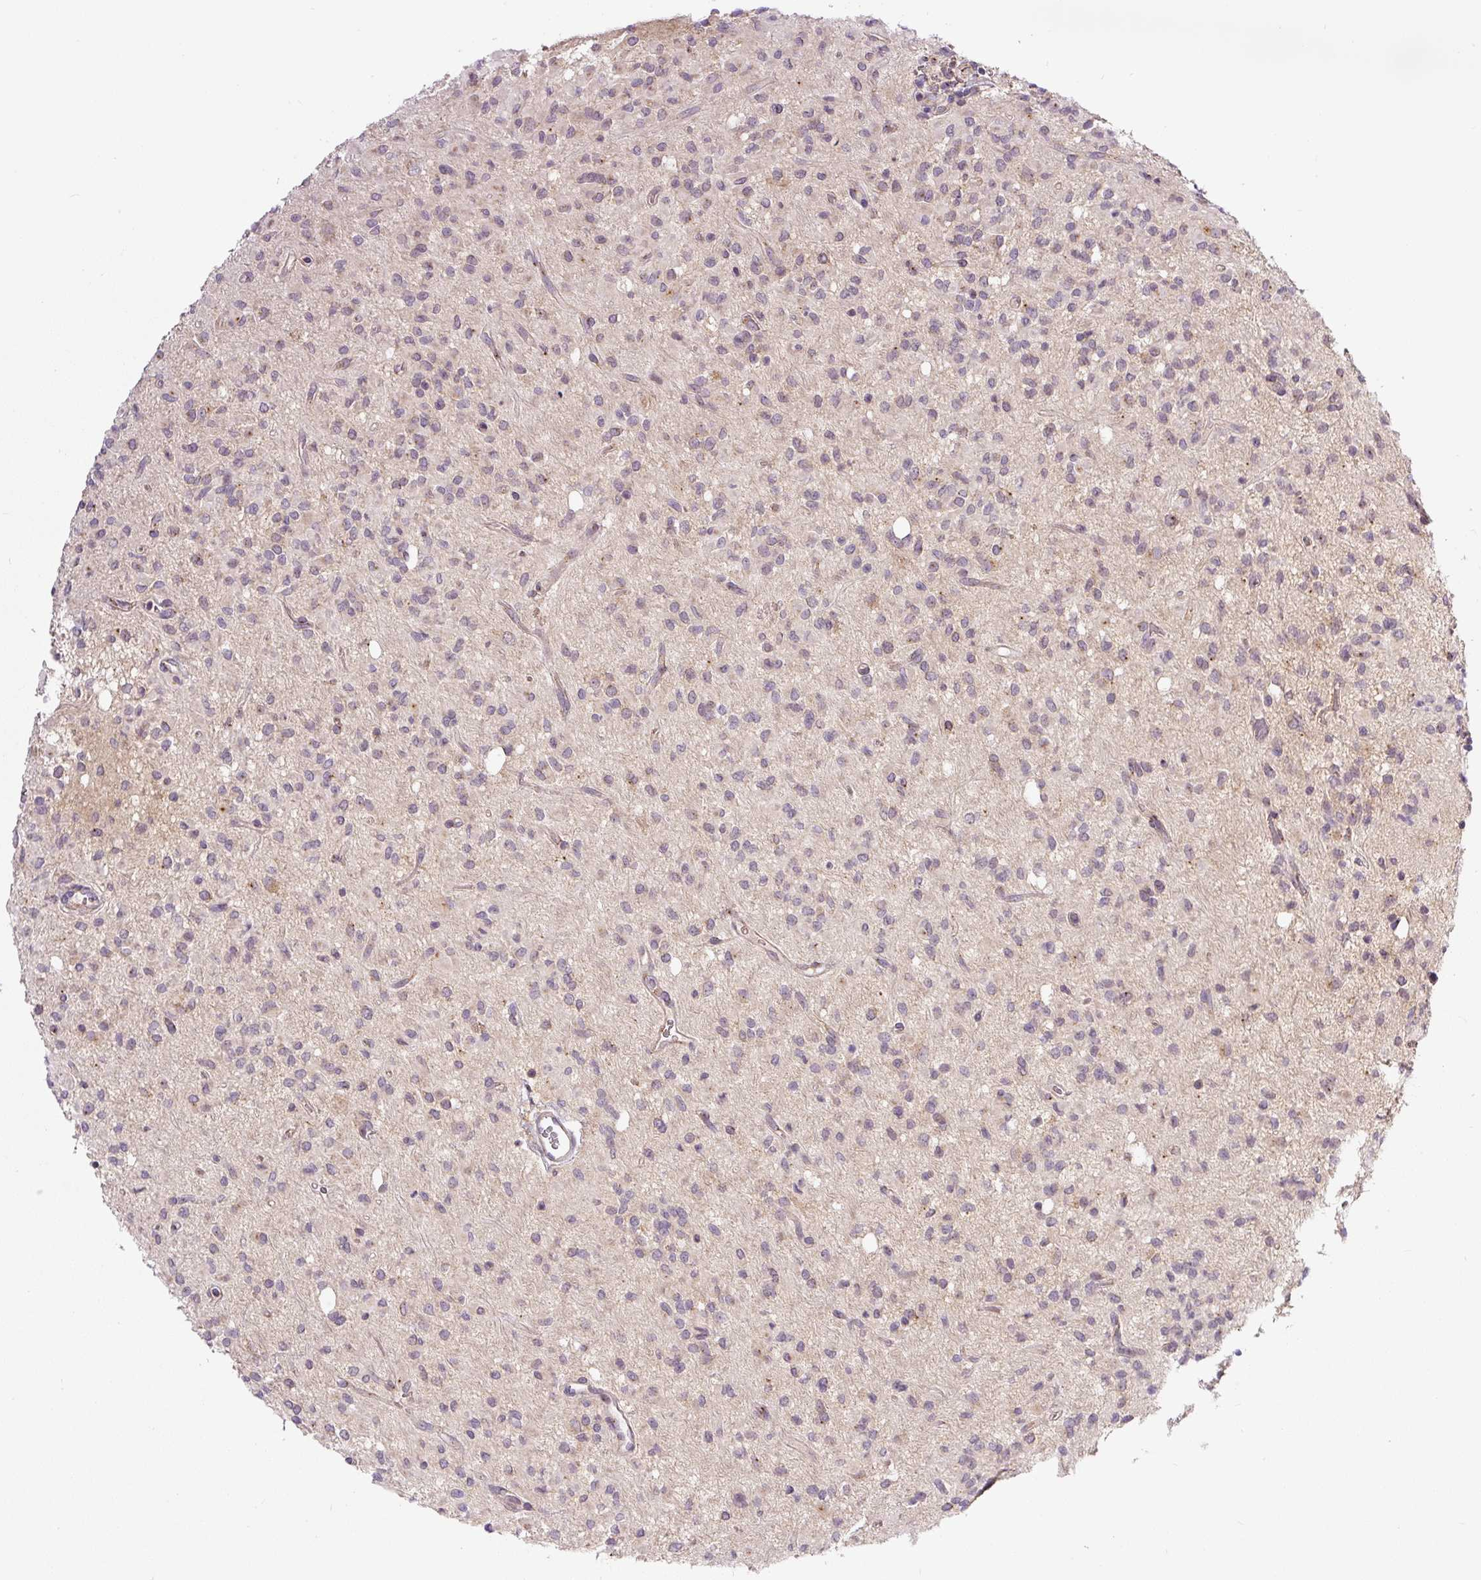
{"staining": {"intensity": "weak", "quantity": "25%-75%", "location": "cytoplasmic/membranous"}, "tissue": "glioma", "cell_type": "Tumor cells", "image_type": "cancer", "snomed": [{"axis": "morphology", "description": "Glioma, malignant, Low grade"}, {"axis": "topography", "description": "Brain"}], "caption": "Glioma stained with IHC demonstrates weak cytoplasmic/membranous staining in approximately 25%-75% of tumor cells.", "gene": "PCM1", "patient": {"sex": "female", "age": 33}}